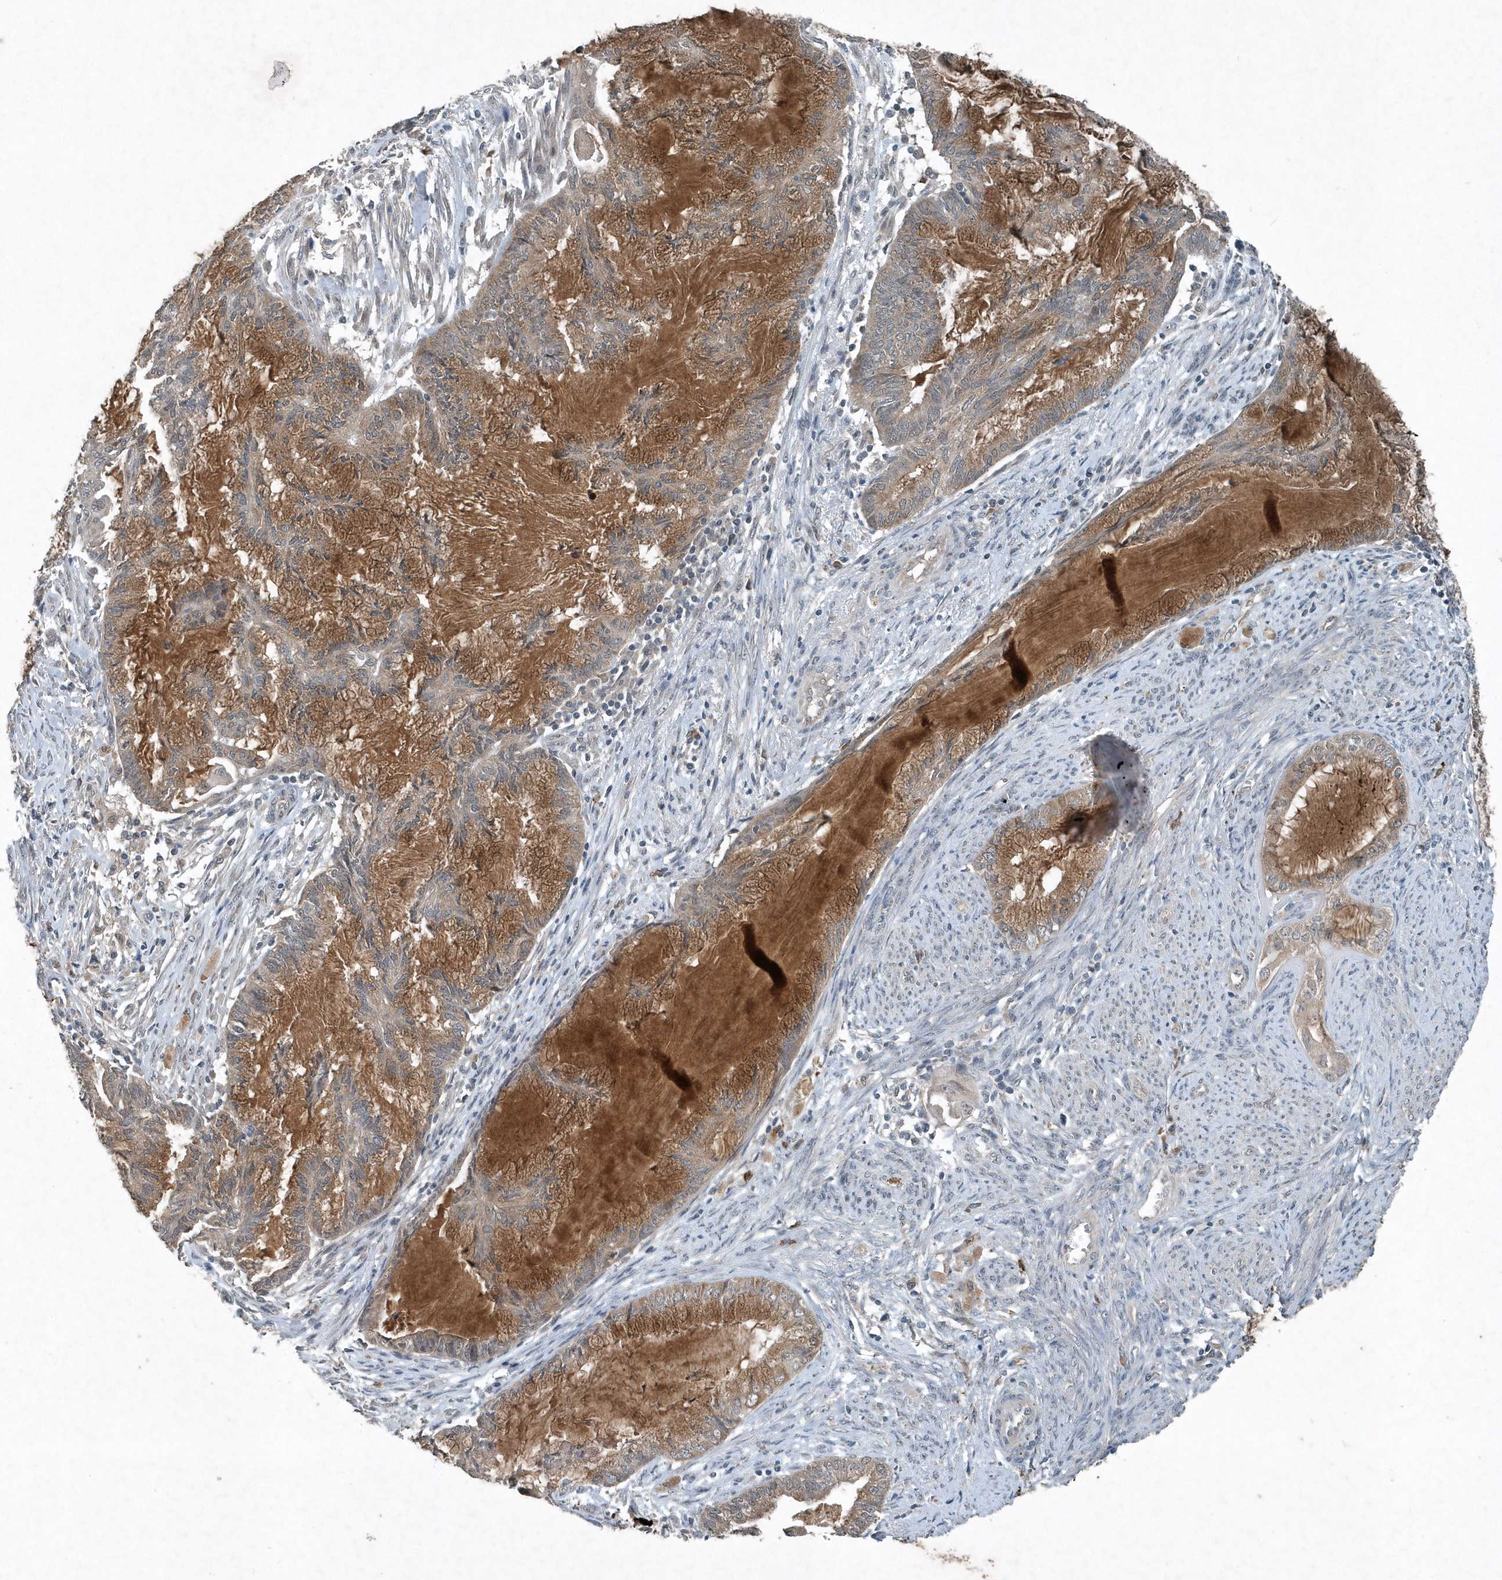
{"staining": {"intensity": "moderate", "quantity": "25%-75%", "location": "cytoplasmic/membranous"}, "tissue": "endometrial cancer", "cell_type": "Tumor cells", "image_type": "cancer", "snomed": [{"axis": "morphology", "description": "Adenocarcinoma, NOS"}, {"axis": "topography", "description": "Endometrium"}], "caption": "Immunohistochemistry (DAB) staining of adenocarcinoma (endometrial) shows moderate cytoplasmic/membranous protein positivity in about 25%-75% of tumor cells.", "gene": "SCFD2", "patient": {"sex": "female", "age": 86}}